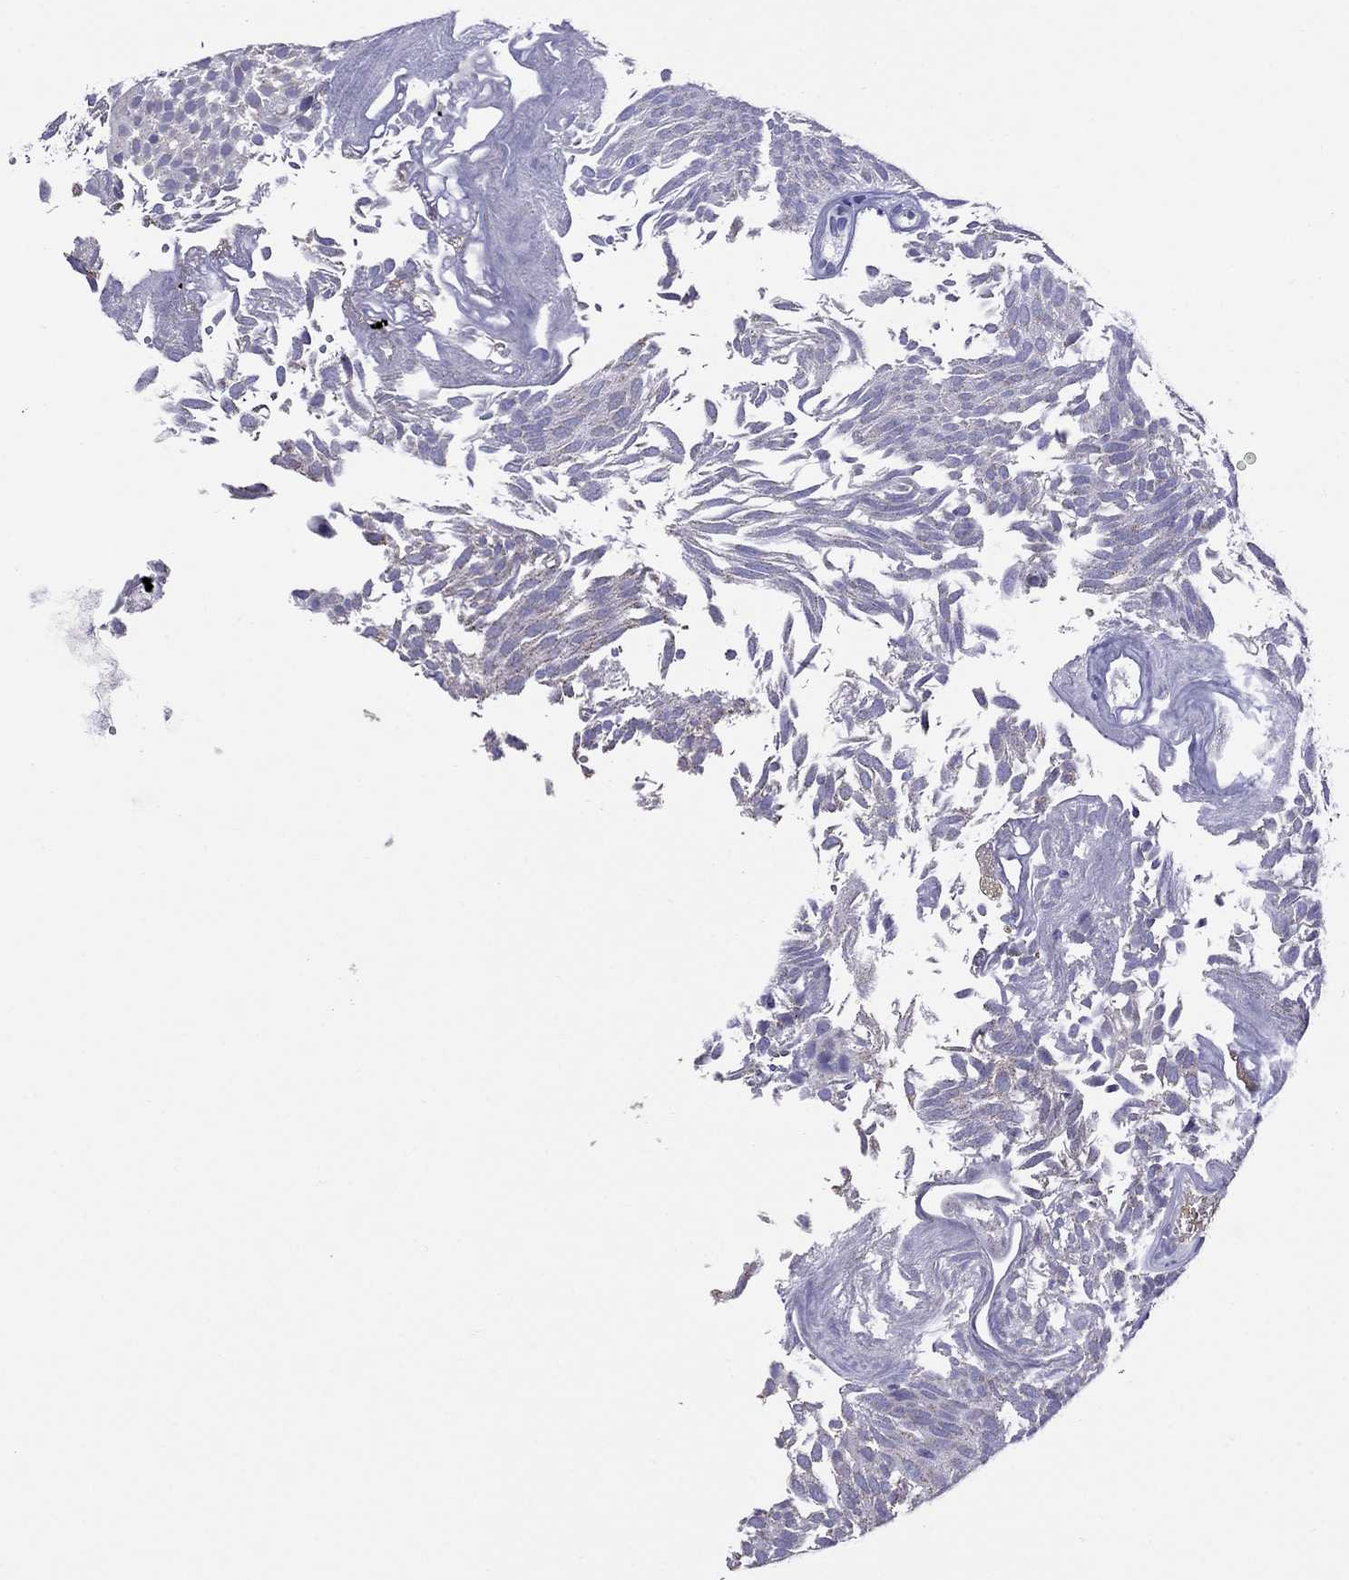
{"staining": {"intensity": "negative", "quantity": "none", "location": "none"}, "tissue": "urothelial cancer", "cell_type": "Tumor cells", "image_type": "cancer", "snomed": [{"axis": "morphology", "description": "Urothelial carcinoma, Low grade"}, {"axis": "topography", "description": "Urinary bladder"}], "caption": "Immunohistochemistry (IHC) histopathology image of neoplastic tissue: human low-grade urothelial carcinoma stained with DAB (3,3'-diaminobenzidine) reveals no significant protein staining in tumor cells. (DAB IHC visualized using brightfield microscopy, high magnification).", "gene": "SCG2", "patient": {"sex": "male", "age": 52}}